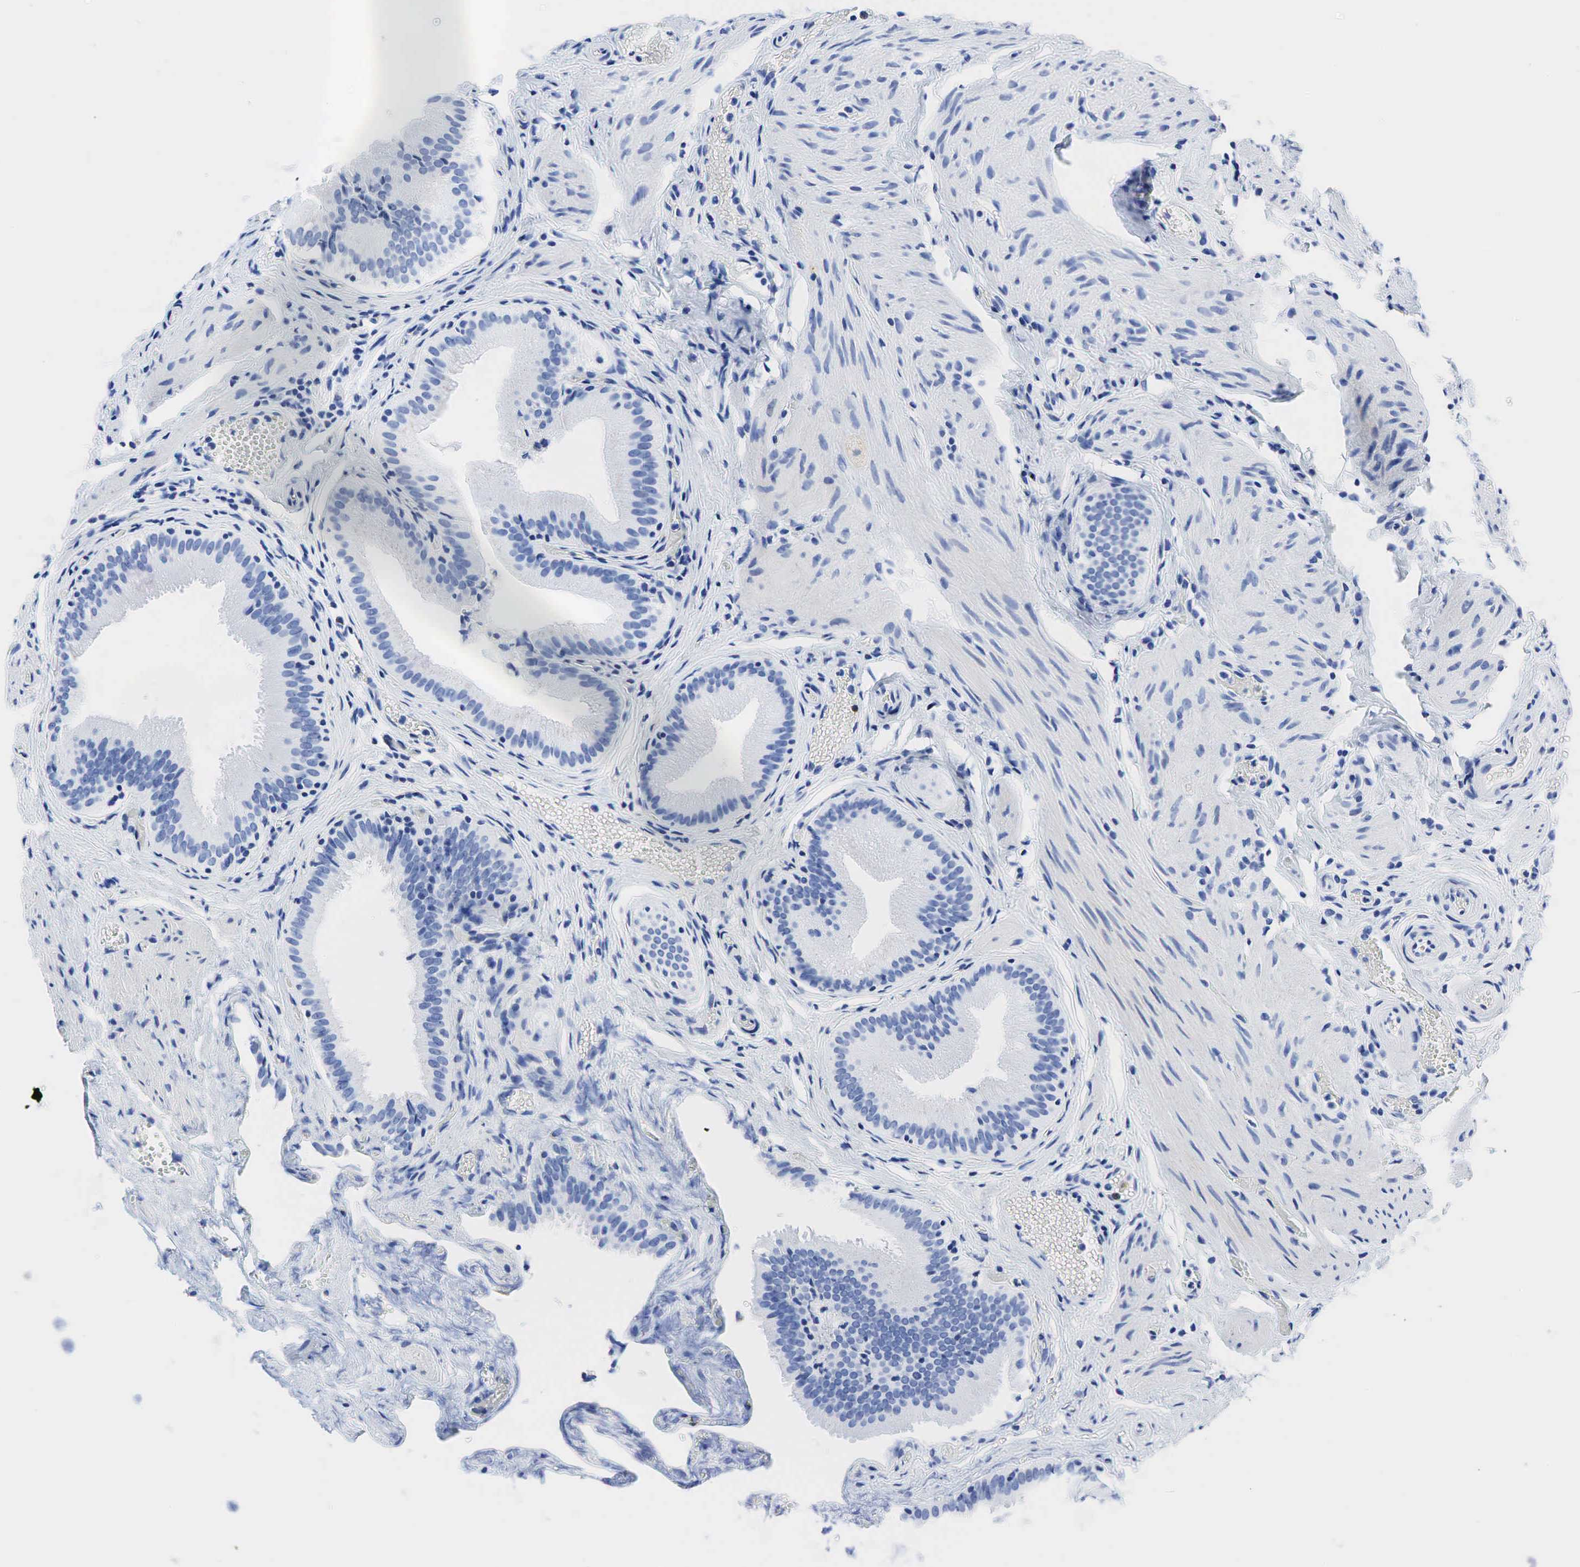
{"staining": {"intensity": "negative", "quantity": "none", "location": "none"}, "tissue": "gallbladder", "cell_type": "Glandular cells", "image_type": "normal", "snomed": [{"axis": "morphology", "description": "Normal tissue, NOS"}, {"axis": "topography", "description": "Gallbladder"}], "caption": "The image shows no significant positivity in glandular cells of gallbladder.", "gene": "INHA", "patient": {"sex": "female", "age": 44}}